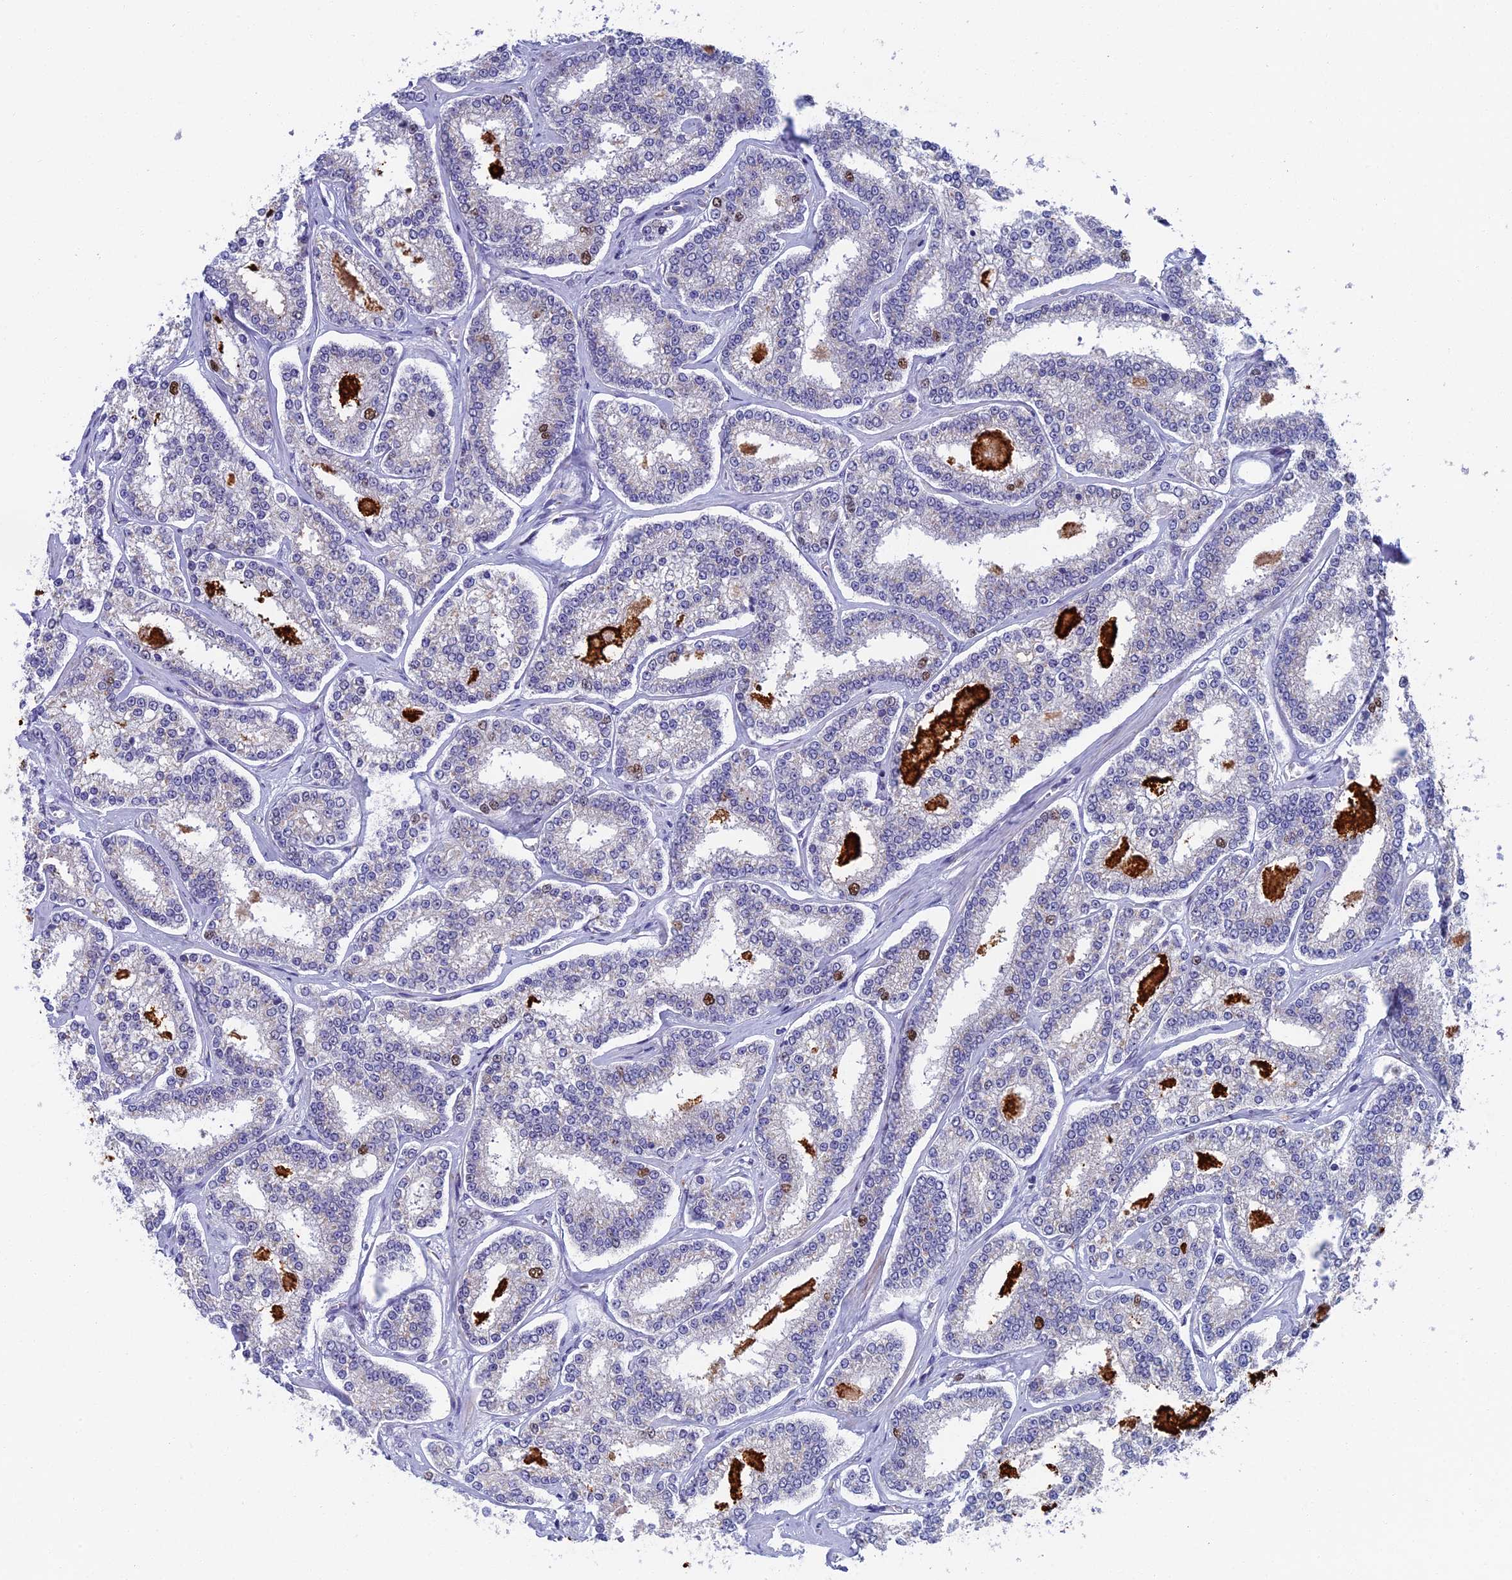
{"staining": {"intensity": "negative", "quantity": "none", "location": "none"}, "tissue": "prostate cancer", "cell_type": "Tumor cells", "image_type": "cancer", "snomed": [{"axis": "morphology", "description": "Normal tissue, NOS"}, {"axis": "morphology", "description": "Adenocarcinoma, High grade"}, {"axis": "topography", "description": "Prostate"}], "caption": "Immunohistochemistry photomicrograph of prostate cancer stained for a protein (brown), which shows no staining in tumor cells. Brightfield microscopy of immunohistochemistry stained with DAB (3,3'-diaminobenzidine) (brown) and hematoxylin (blue), captured at high magnification.", "gene": "LIG1", "patient": {"sex": "male", "age": 83}}